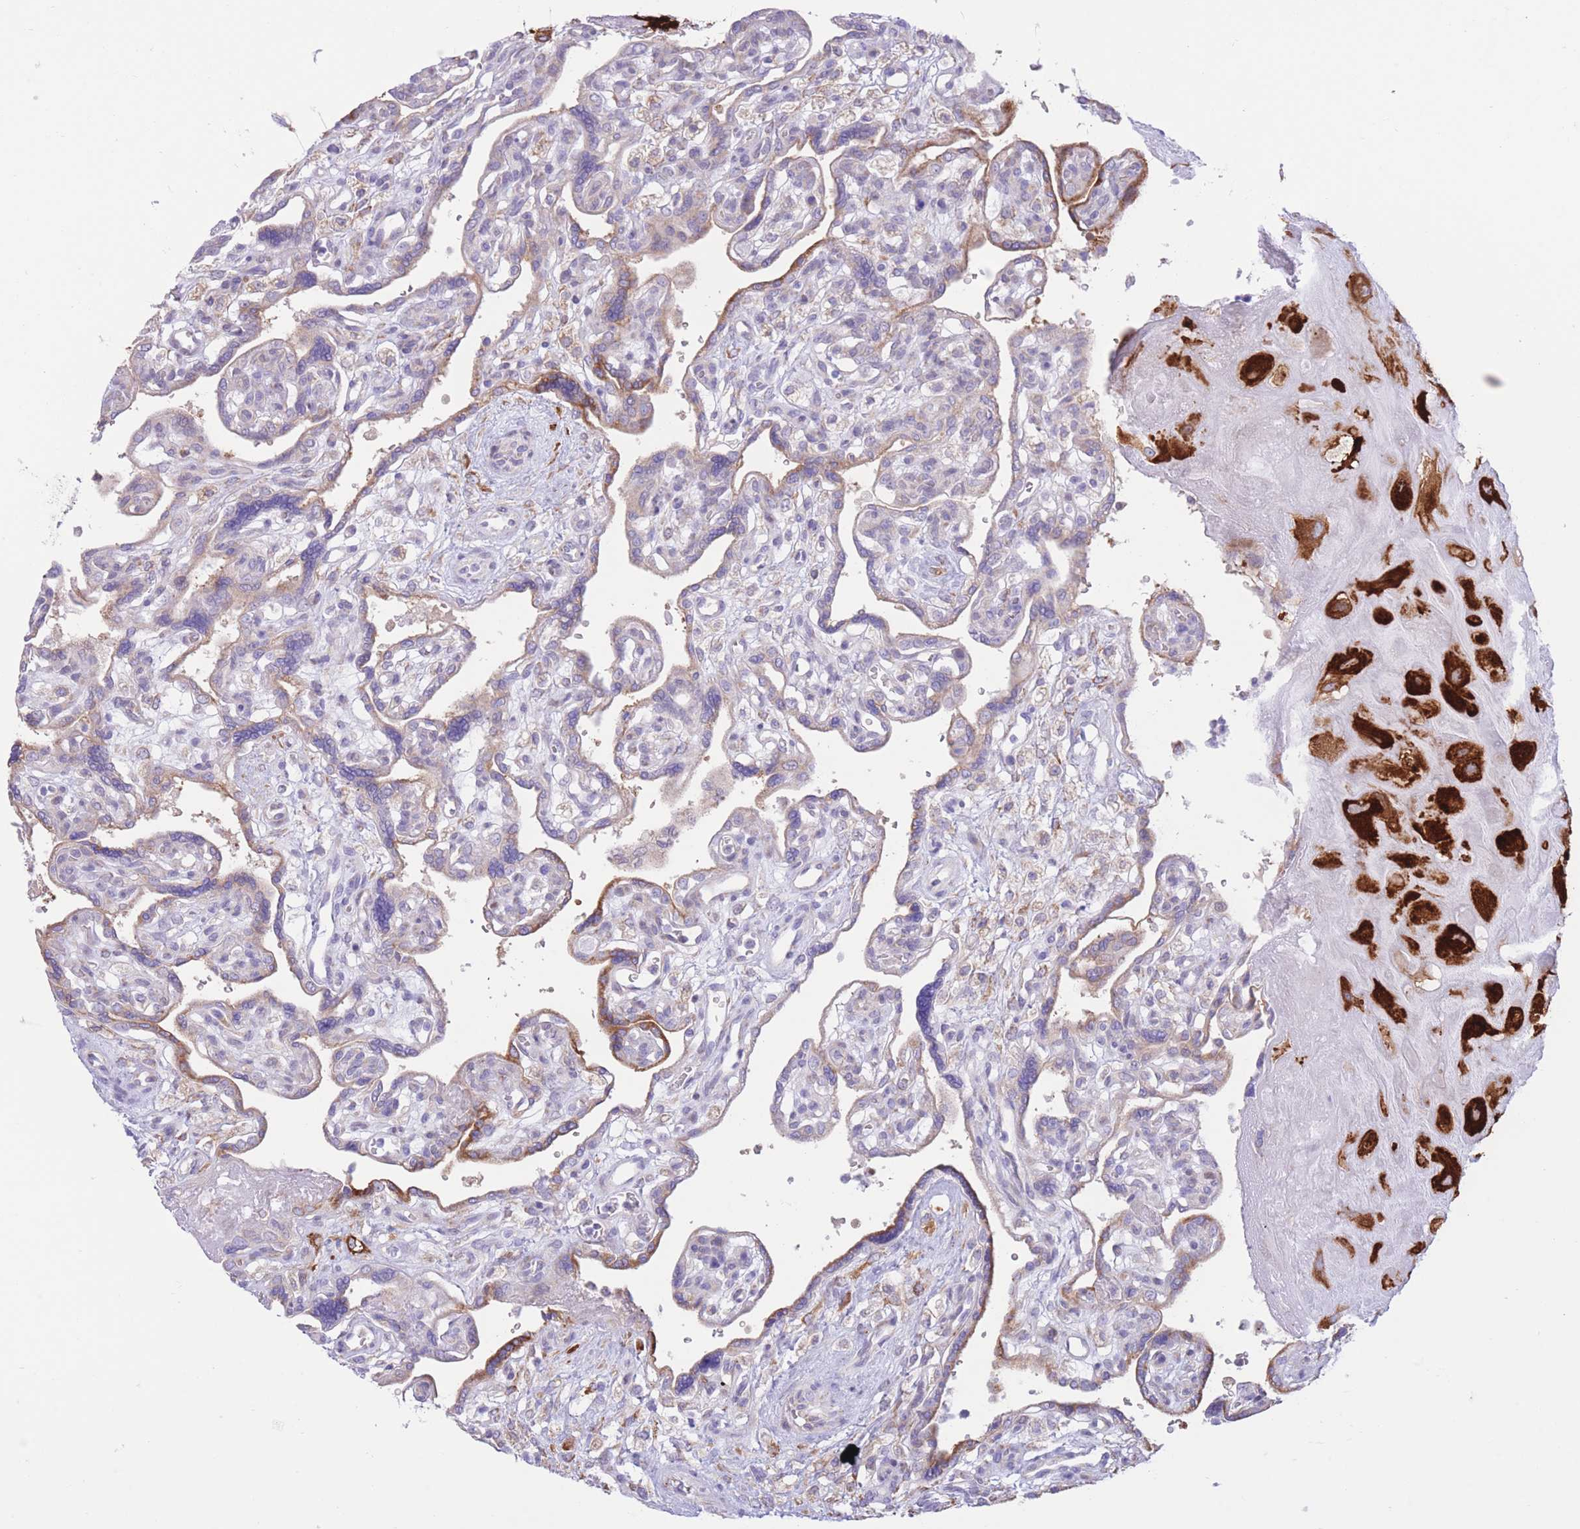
{"staining": {"intensity": "strong", "quantity": ">75%", "location": "cytoplasmic/membranous"}, "tissue": "placenta", "cell_type": "Decidual cells", "image_type": "normal", "snomed": [{"axis": "morphology", "description": "Normal tissue, NOS"}, {"axis": "topography", "description": "Placenta"}], "caption": "Placenta stained for a protein reveals strong cytoplasmic/membranous positivity in decidual cells. (DAB (3,3'-diaminobenzidine) = brown stain, brightfield microscopy at high magnification).", "gene": "MYDGF", "patient": {"sex": "female", "age": 39}}